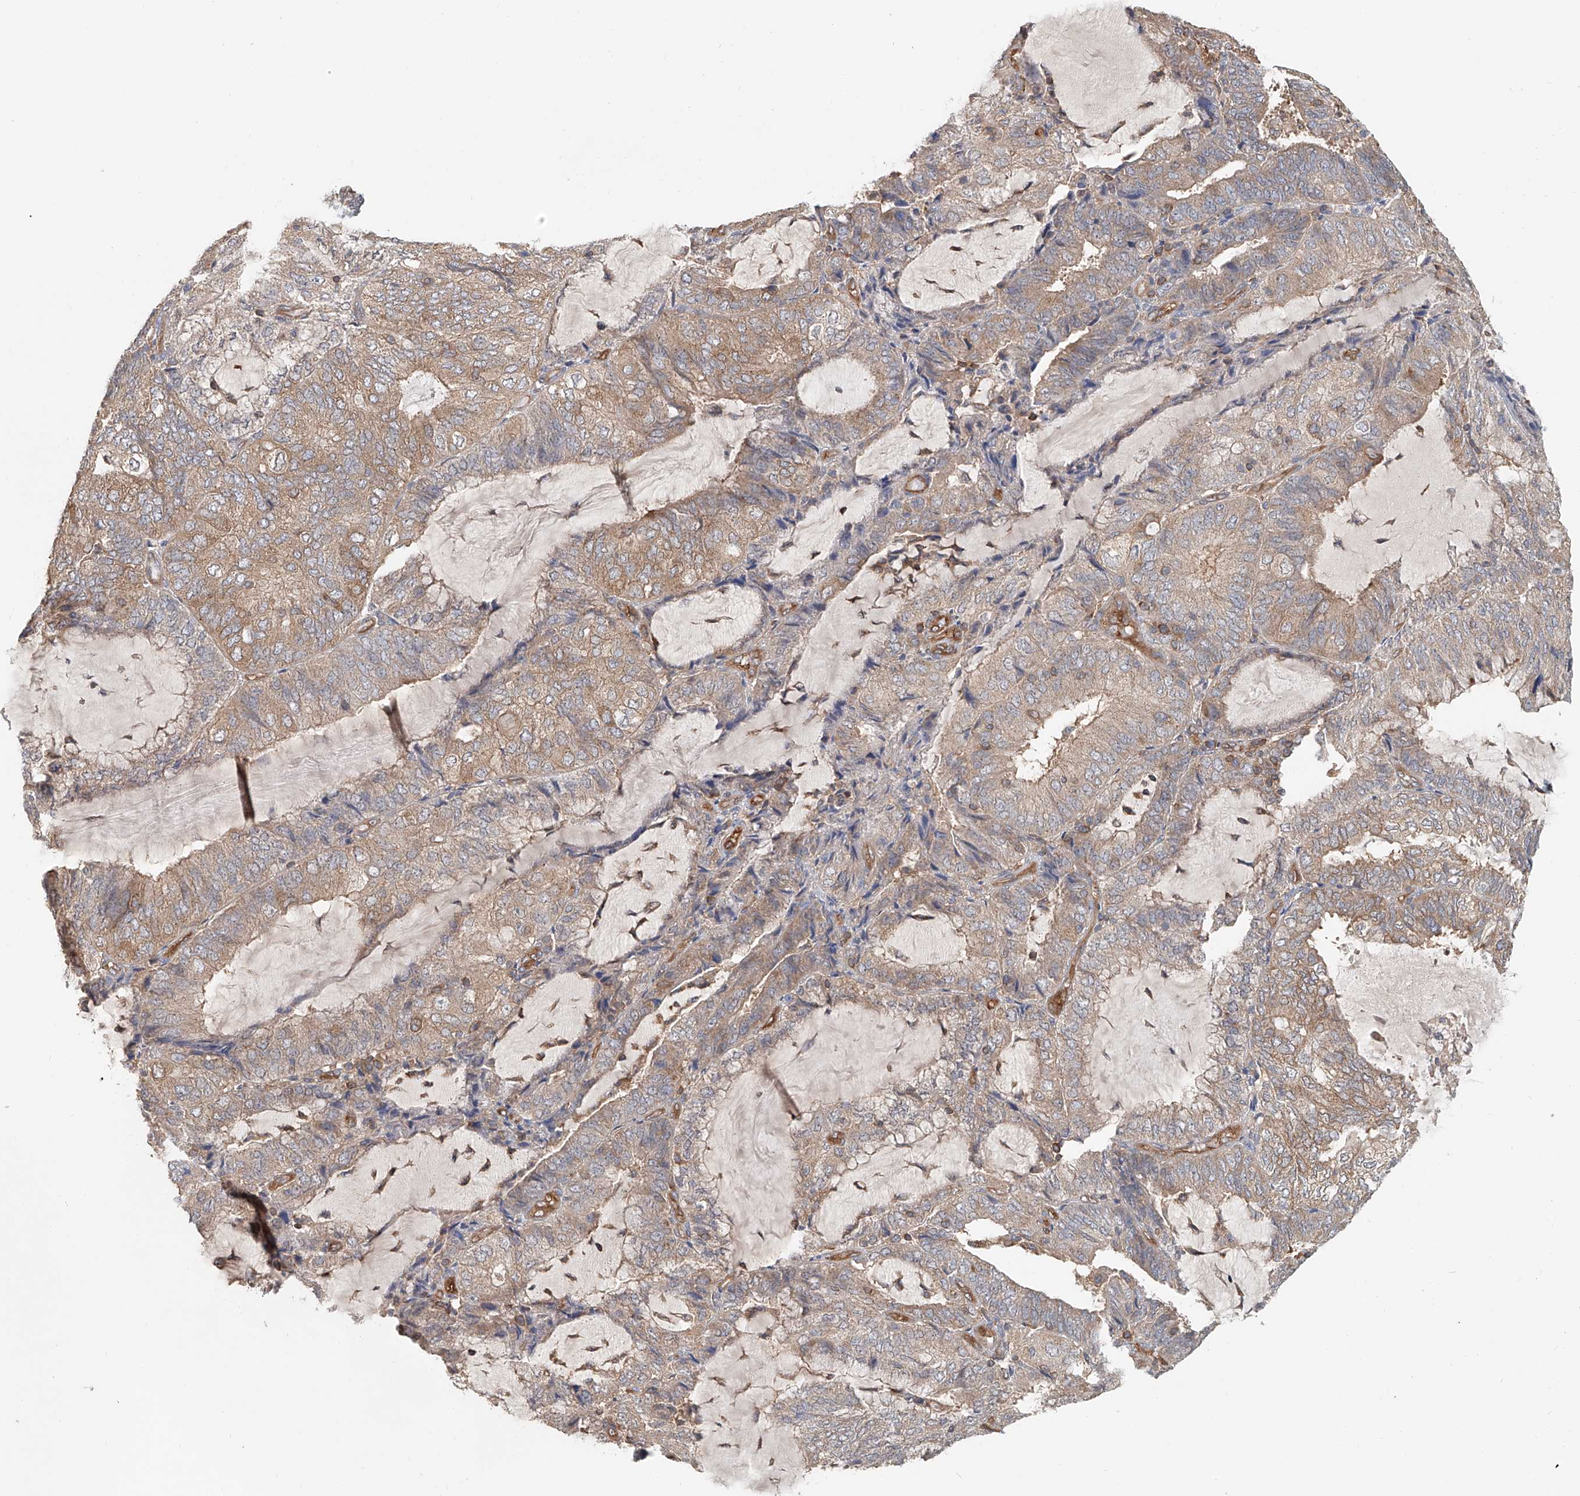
{"staining": {"intensity": "weak", "quantity": "25%-75%", "location": "cytoplasmic/membranous"}, "tissue": "endometrial cancer", "cell_type": "Tumor cells", "image_type": "cancer", "snomed": [{"axis": "morphology", "description": "Adenocarcinoma, NOS"}, {"axis": "topography", "description": "Endometrium"}], "caption": "Endometrial adenocarcinoma stained for a protein (brown) reveals weak cytoplasmic/membranous positive expression in approximately 25%-75% of tumor cells.", "gene": "FRYL", "patient": {"sex": "female", "age": 81}}